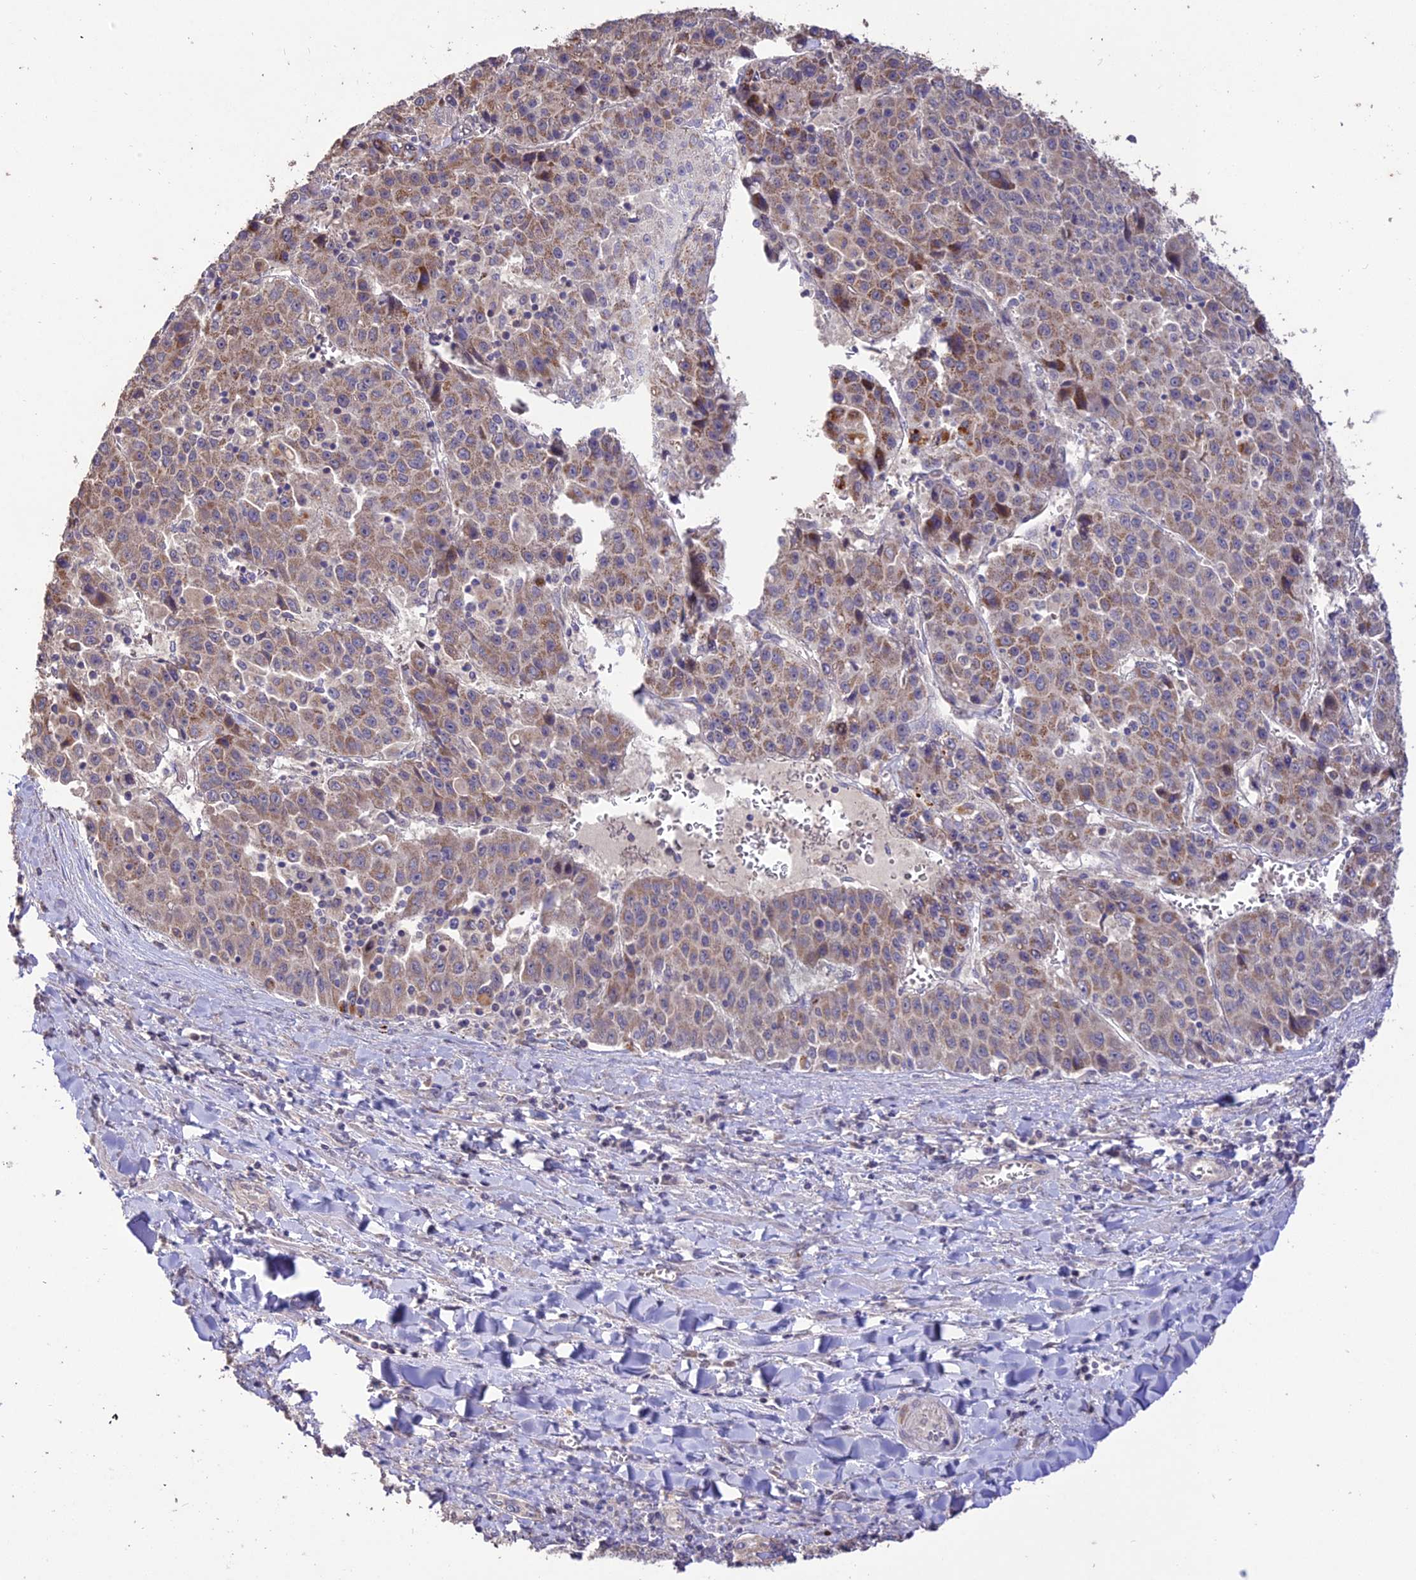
{"staining": {"intensity": "moderate", "quantity": "25%-75%", "location": "cytoplasmic/membranous"}, "tissue": "liver cancer", "cell_type": "Tumor cells", "image_type": "cancer", "snomed": [{"axis": "morphology", "description": "Carcinoma, Hepatocellular, NOS"}, {"axis": "topography", "description": "Liver"}], "caption": "Liver hepatocellular carcinoma stained with a brown dye exhibits moderate cytoplasmic/membranous positive positivity in about 25%-75% of tumor cells.", "gene": "SDHD", "patient": {"sex": "female", "age": 53}}